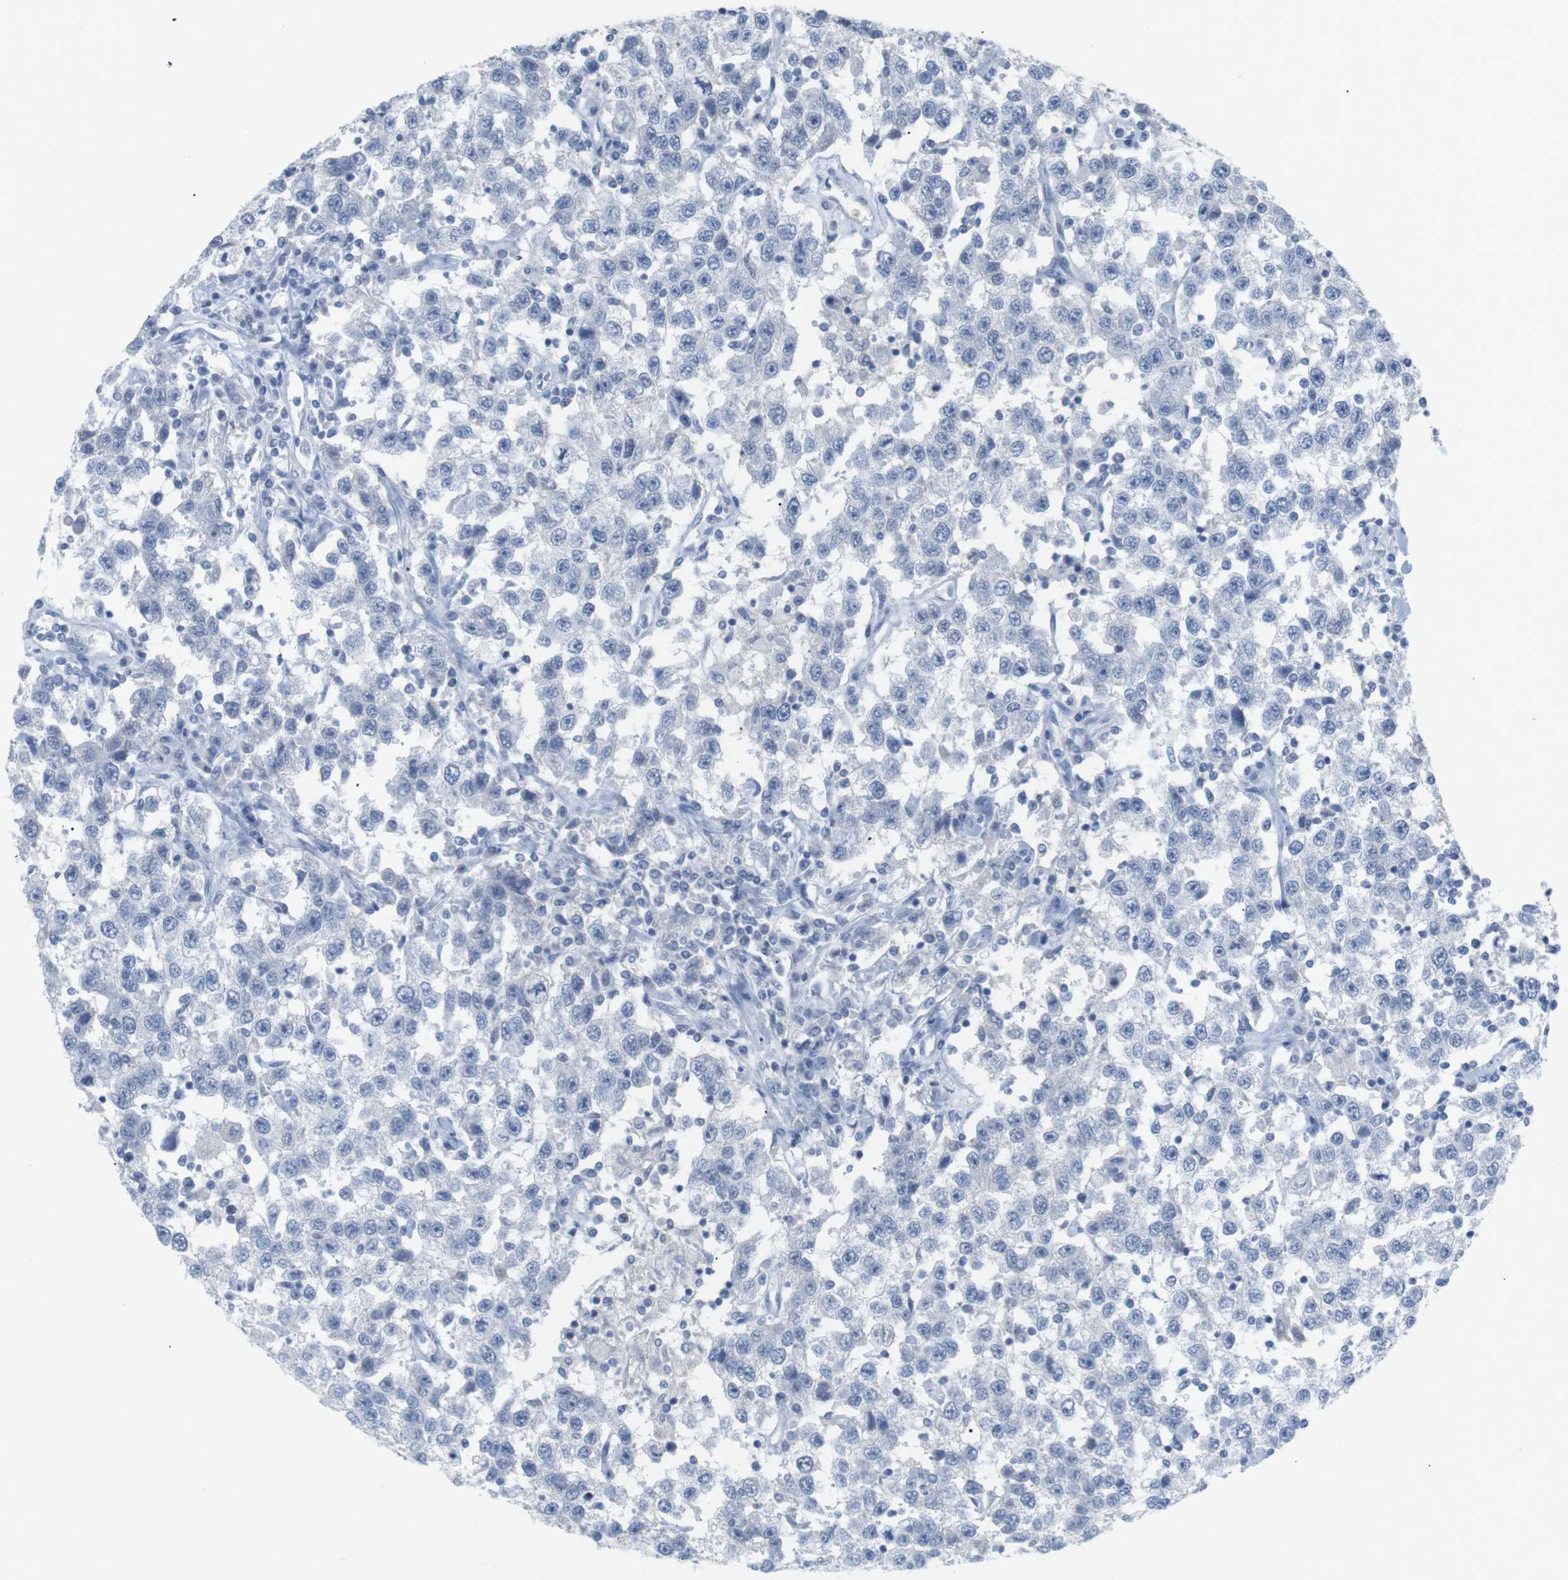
{"staining": {"intensity": "negative", "quantity": "none", "location": "none"}, "tissue": "testis cancer", "cell_type": "Tumor cells", "image_type": "cancer", "snomed": [{"axis": "morphology", "description": "Seminoma, NOS"}, {"axis": "topography", "description": "Testis"}], "caption": "Testis cancer (seminoma) stained for a protein using IHC shows no expression tumor cells.", "gene": "HBG2", "patient": {"sex": "male", "age": 41}}